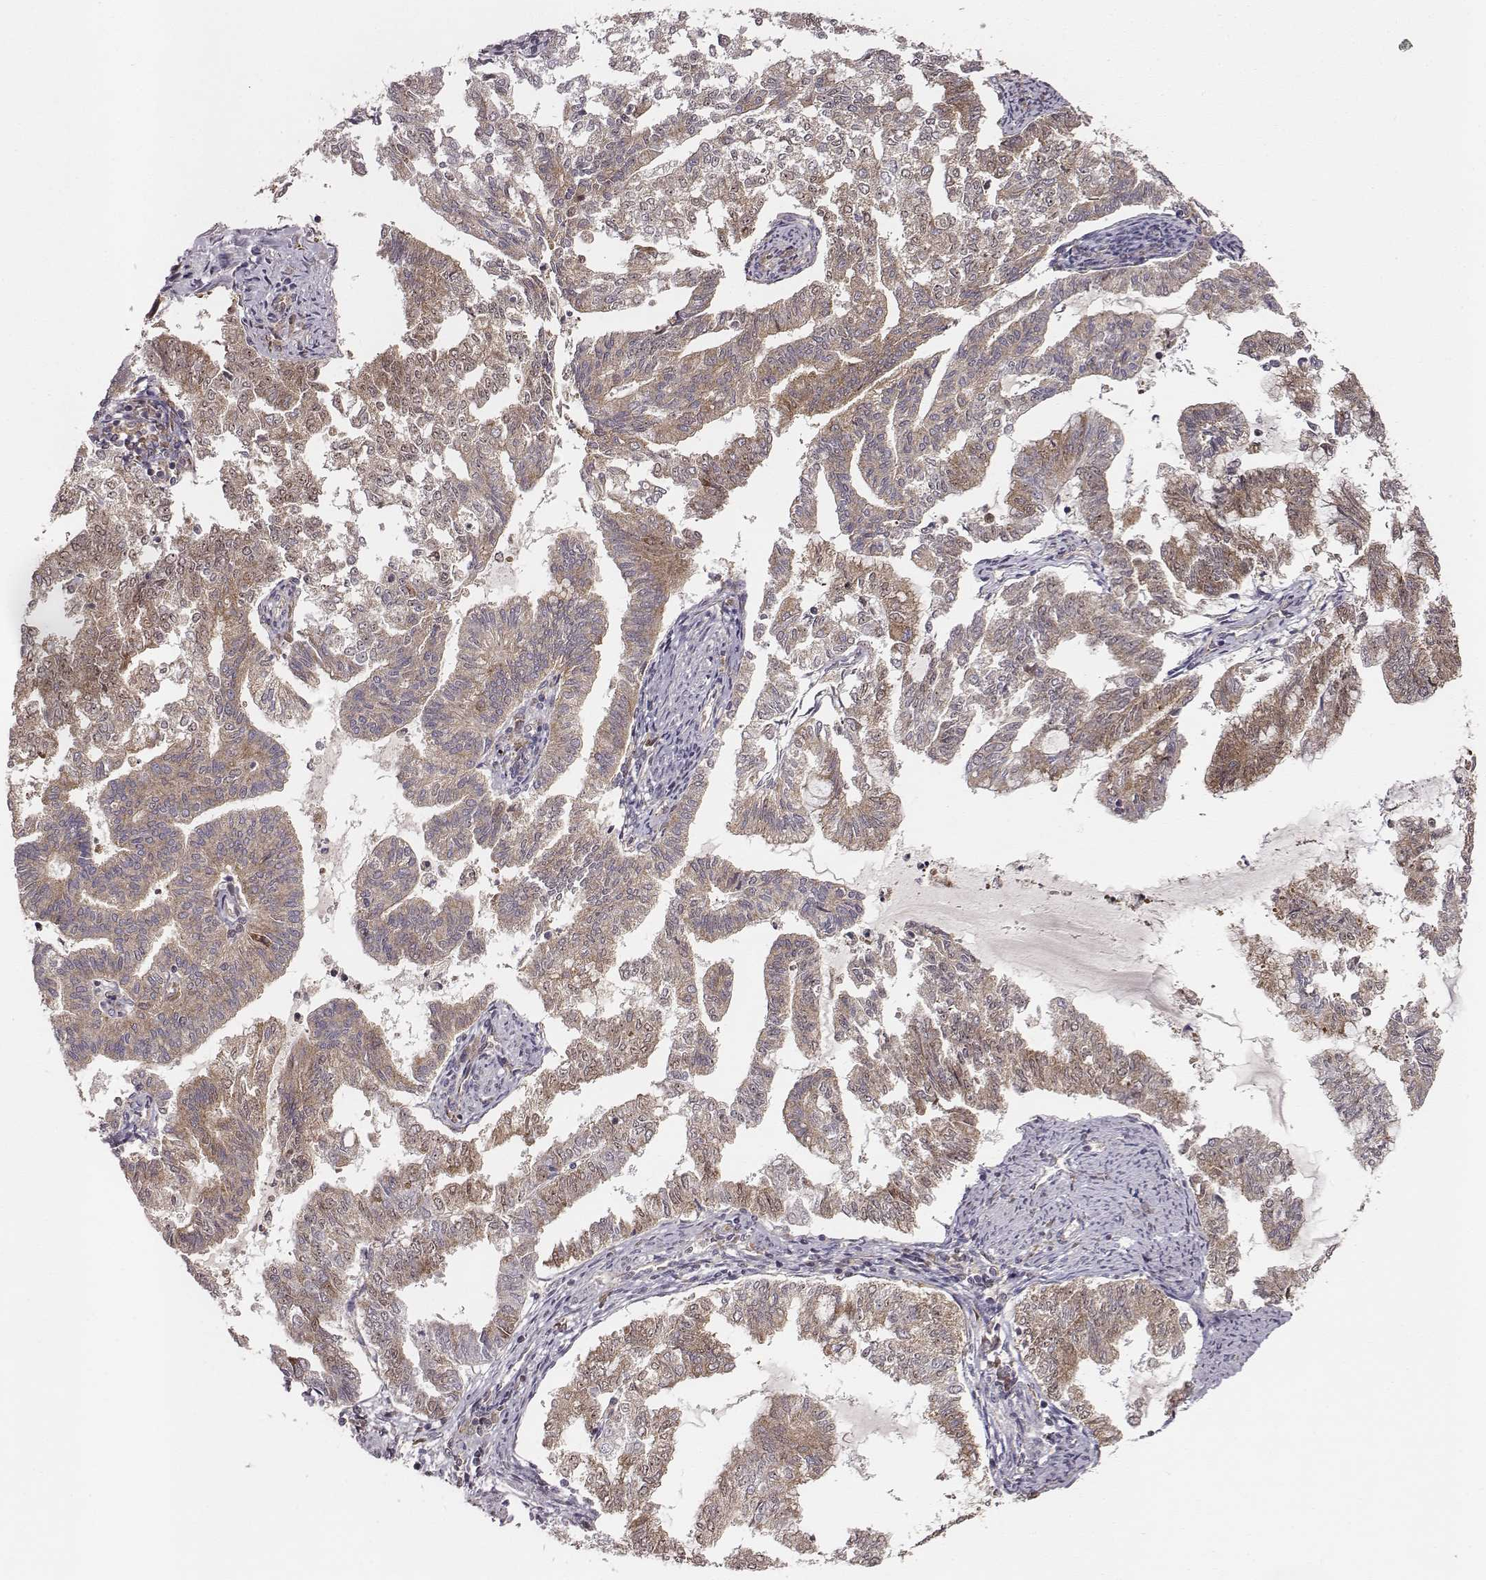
{"staining": {"intensity": "moderate", "quantity": ">75%", "location": "cytoplasmic/membranous"}, "tissue": "endometrial cancer", "cell_type": "Tumor cells", "image_type": "cancer", "snomed": [{"axis": "morphology", "description": "Adenocarcinoma, NOS"}, {"axis": "topography", "description": "Endometrium"}], "caption": "Immunohistochemical staining of endometrial cancer exhibits moderate cytoplasmic/membranous protein positivity in about >75% of tumor cells.", "gene": "VPS26A", "patient": {"sex": "female", "age": 79}}